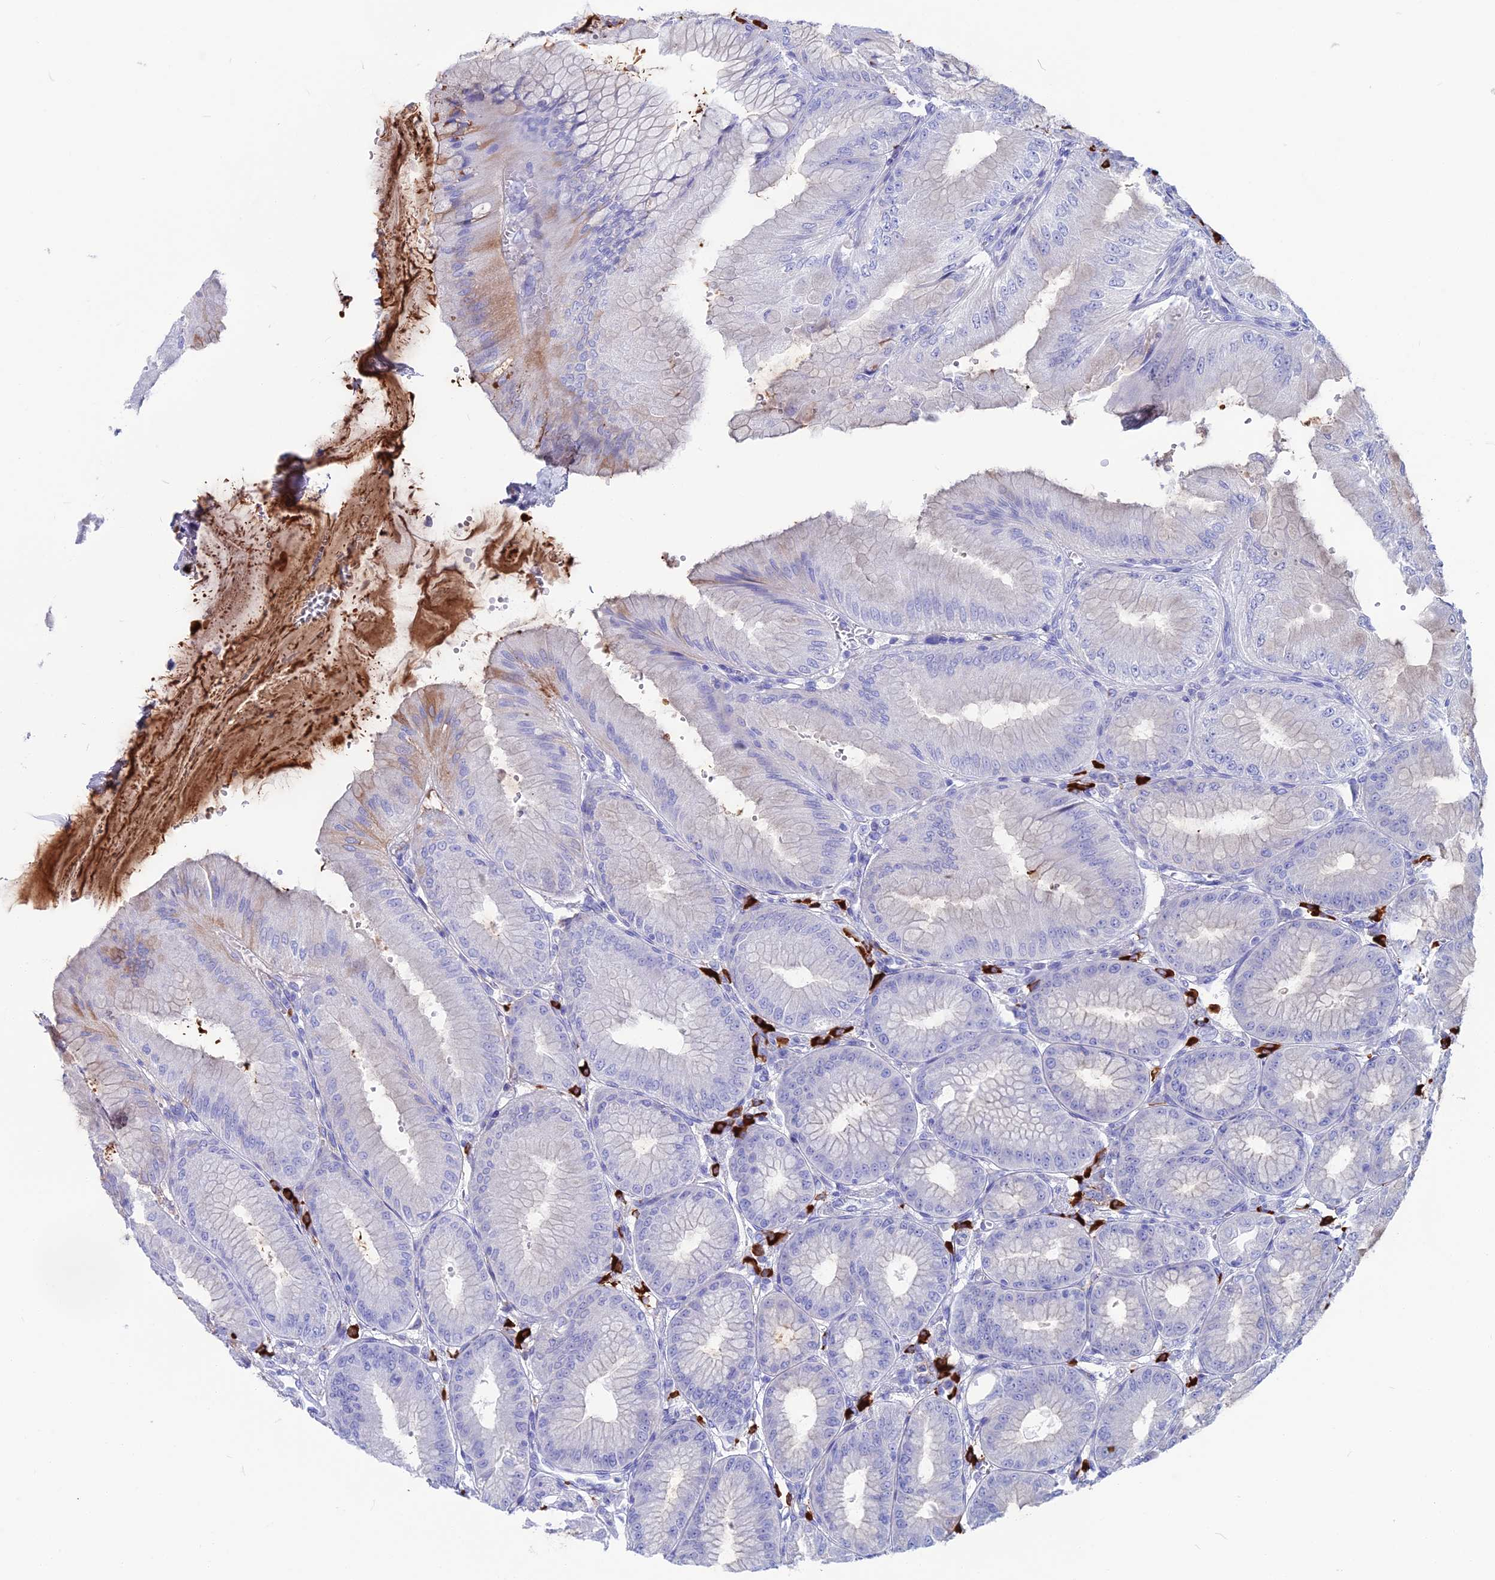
{"staining": {"intensity": "negative", "quantity": "none", "location": "none"}, "tissue": "stomach", "cell_type": "Glandular cells", "image_type": "normal", "snomed": [{"axis": "morphology", "description": "Normal tissue, NOS"}, {"axis": "topography", "description": "Stomach, lower"}], "caption": "This photomicrograph is of normal stomach stained with IHC to label a protein in brown with the nuclei are counter-stained blue. There is no staining in glandular cells.", "gene": "SNAP91", "patient": {"sex": "male", "age": 71}}